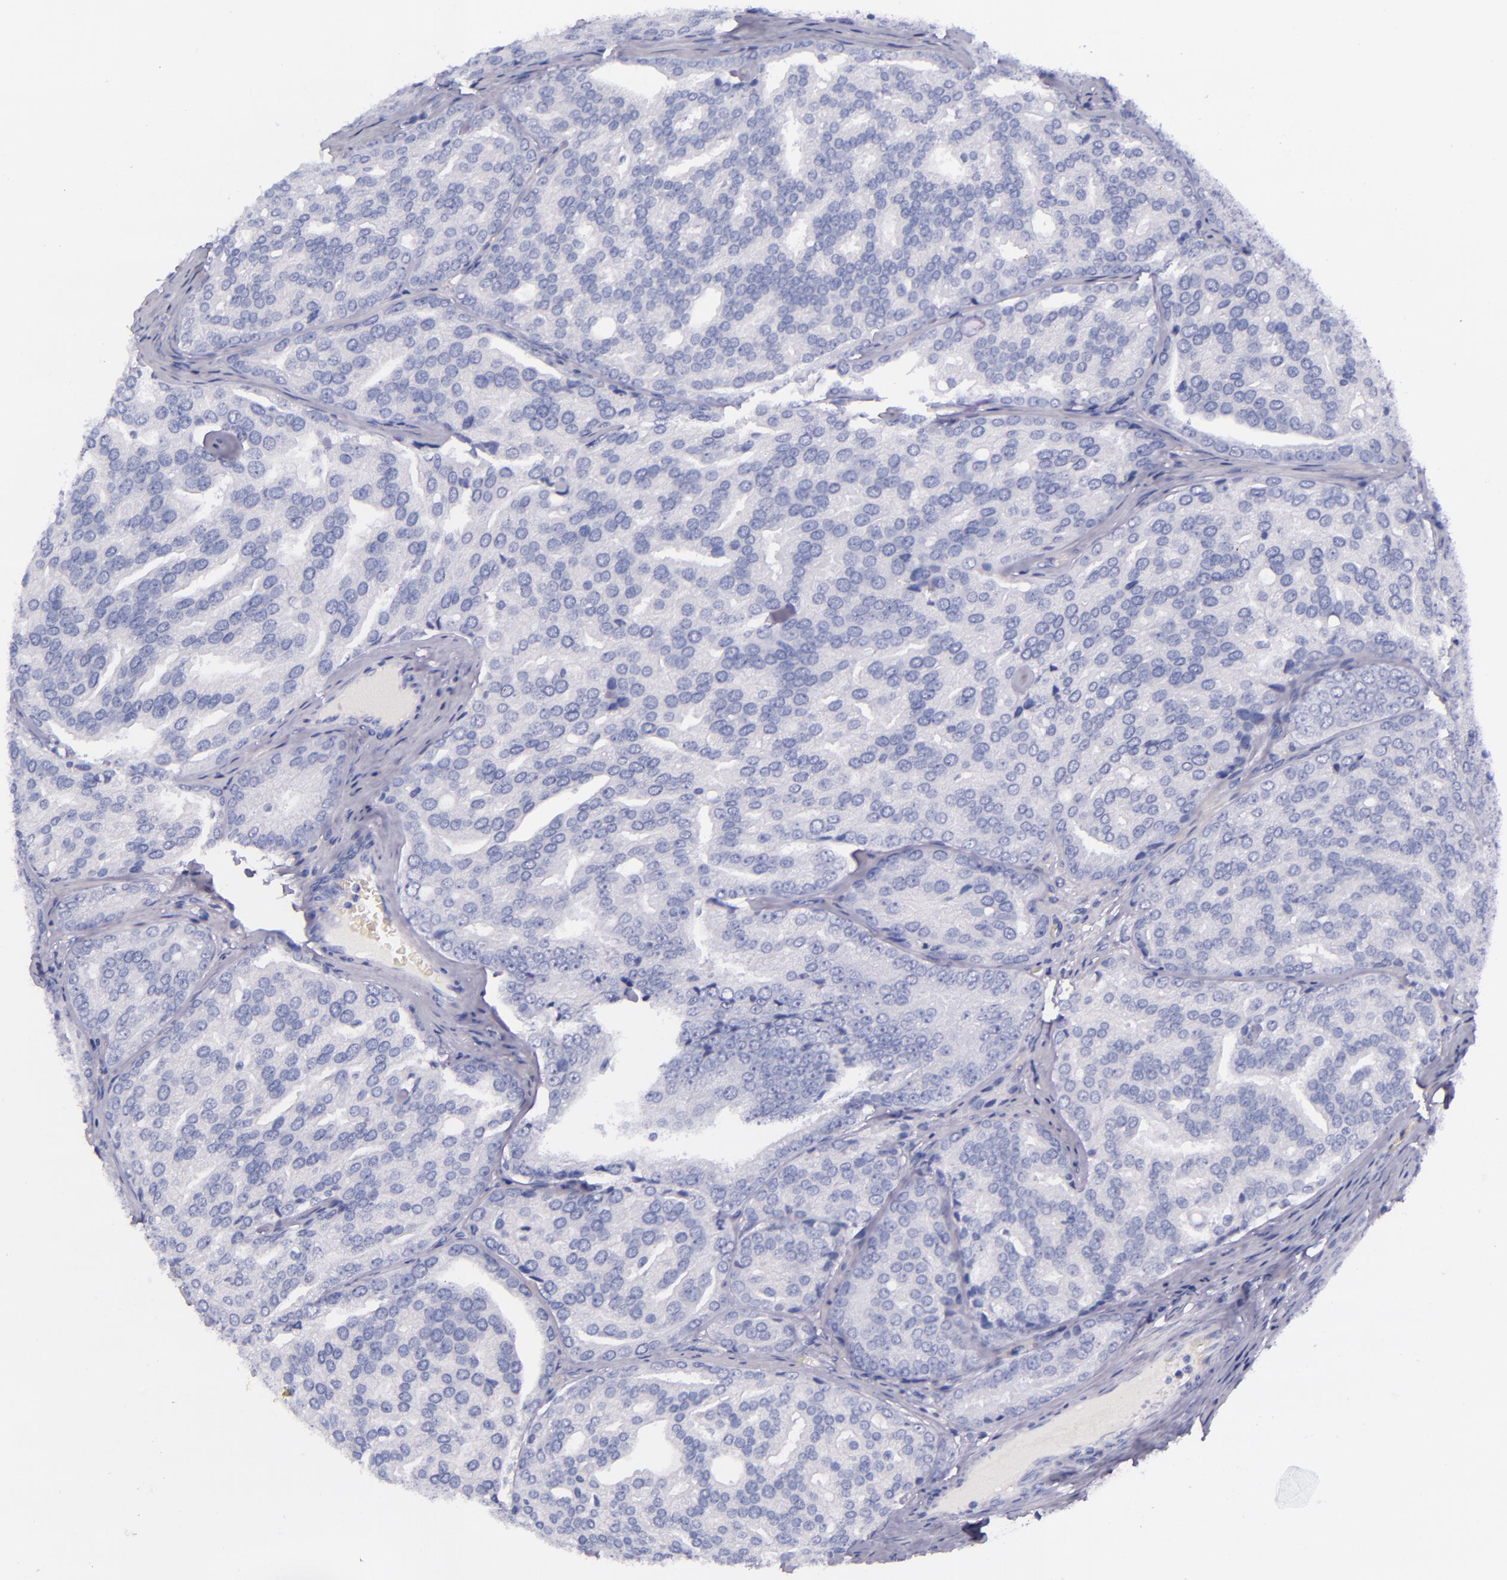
{"staining": {"intensity": "negative", "quantity": "none", "location": "none"}, "tissue": "prostate cancer", "cell_type": "Tumor cells", "image_type": "cancer", "snomed": [{"axis": "morphology", "description": "Adenocarcinoma, High grade"}, {"axis": "topography", "description": "Prostate"}], "caption": "This is an immunohistochemistry (IHC) photomicrograph of human prostate high-grade adenocarcinoma. There is no expression in tumor cells.", "gene": "LAG3", "patient": {"sex": "male", "age": 64}}